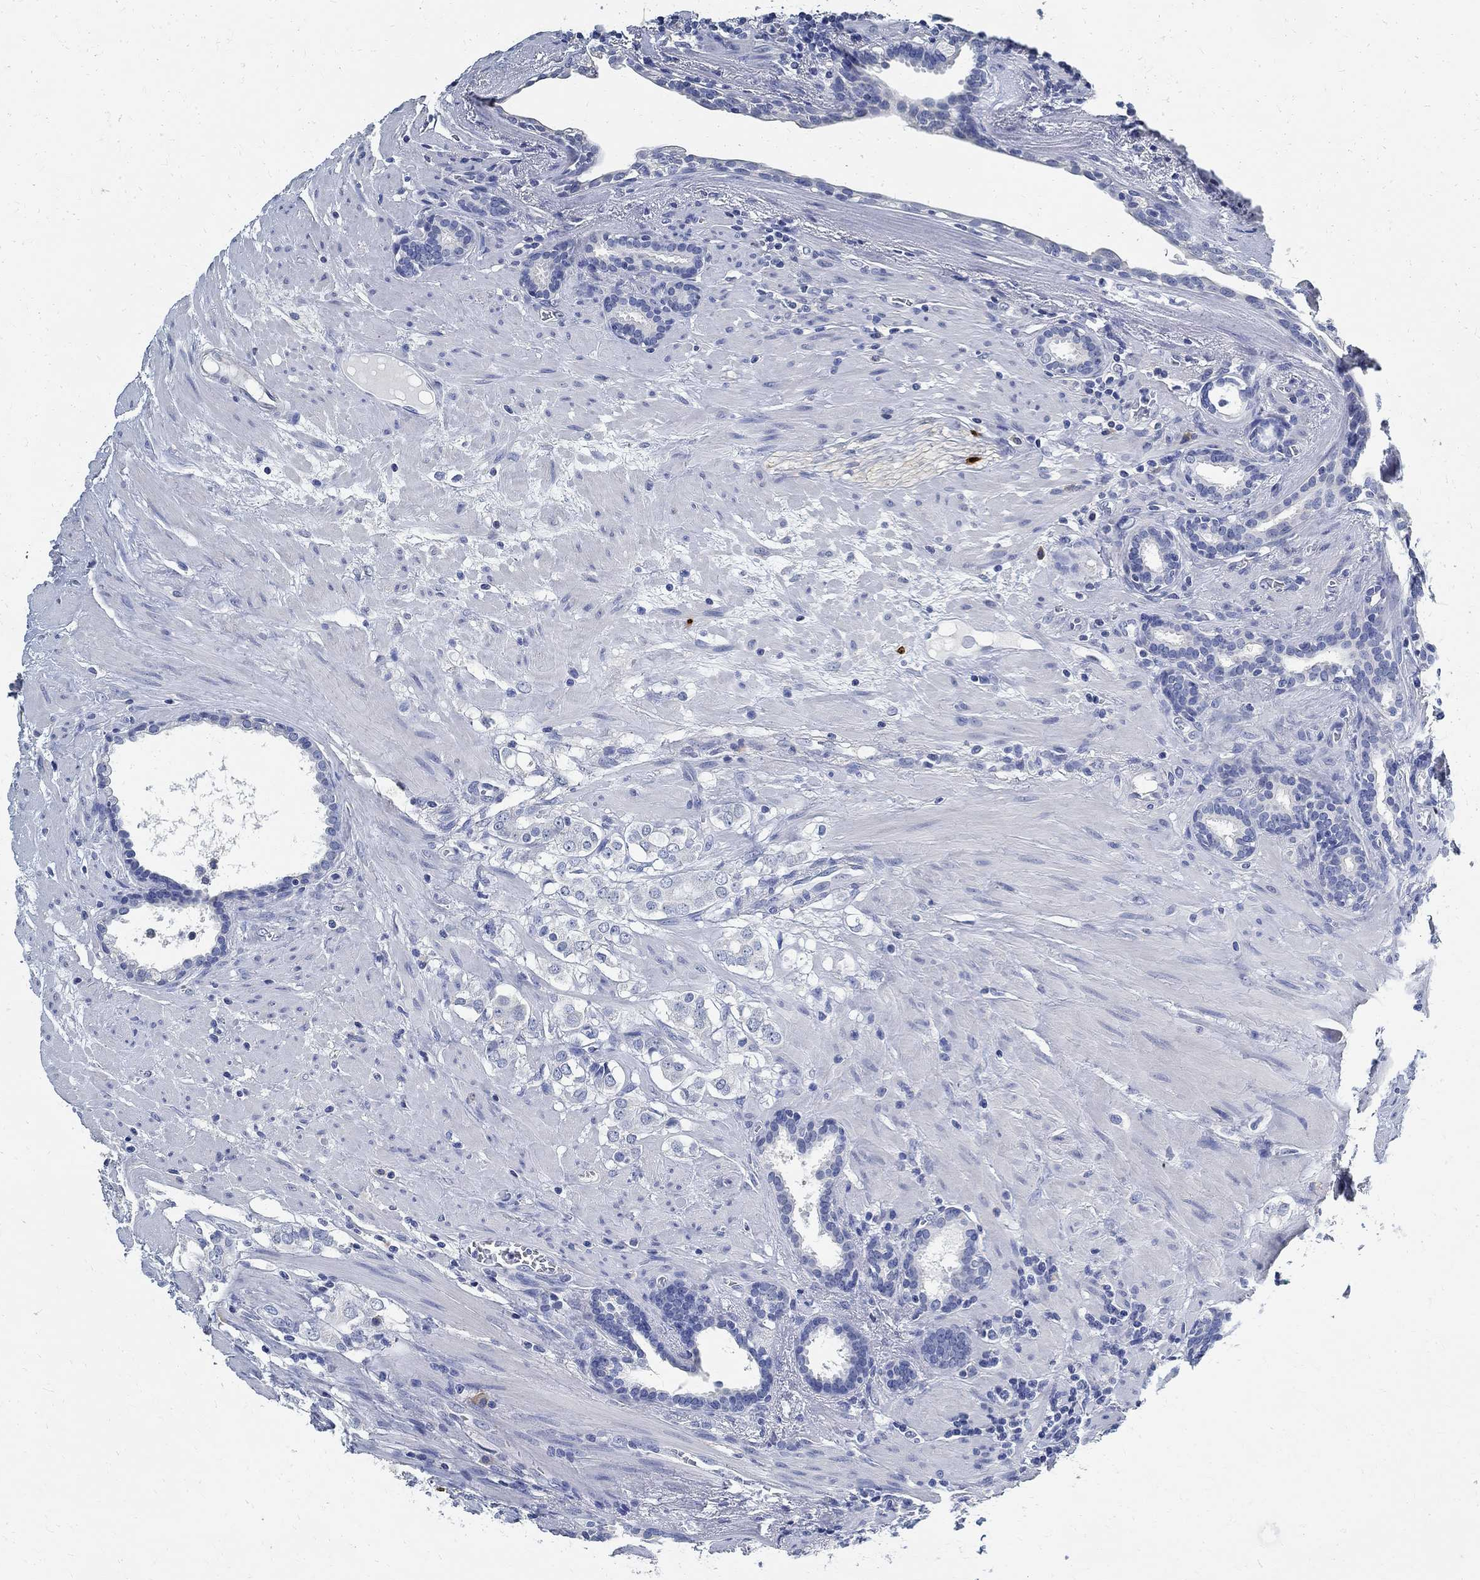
{"staining": {"intensity": "negative", "quantity": "none", "location": "none"}, "tissue": "prostate cancer", "cell_type": "Tumor cells", "image_type": "cancer", "snomed": [{"axis": "morphology", "description": "Adenocarcinoma, NOS"}, {"axis": "topography", "description": "Prostate"}], "caption": "The micrograph demonstrates no significant expression in tumor cells of prostate cancer.", "gene": "PRX", "patient": {"sex": "male", "age": 66}}